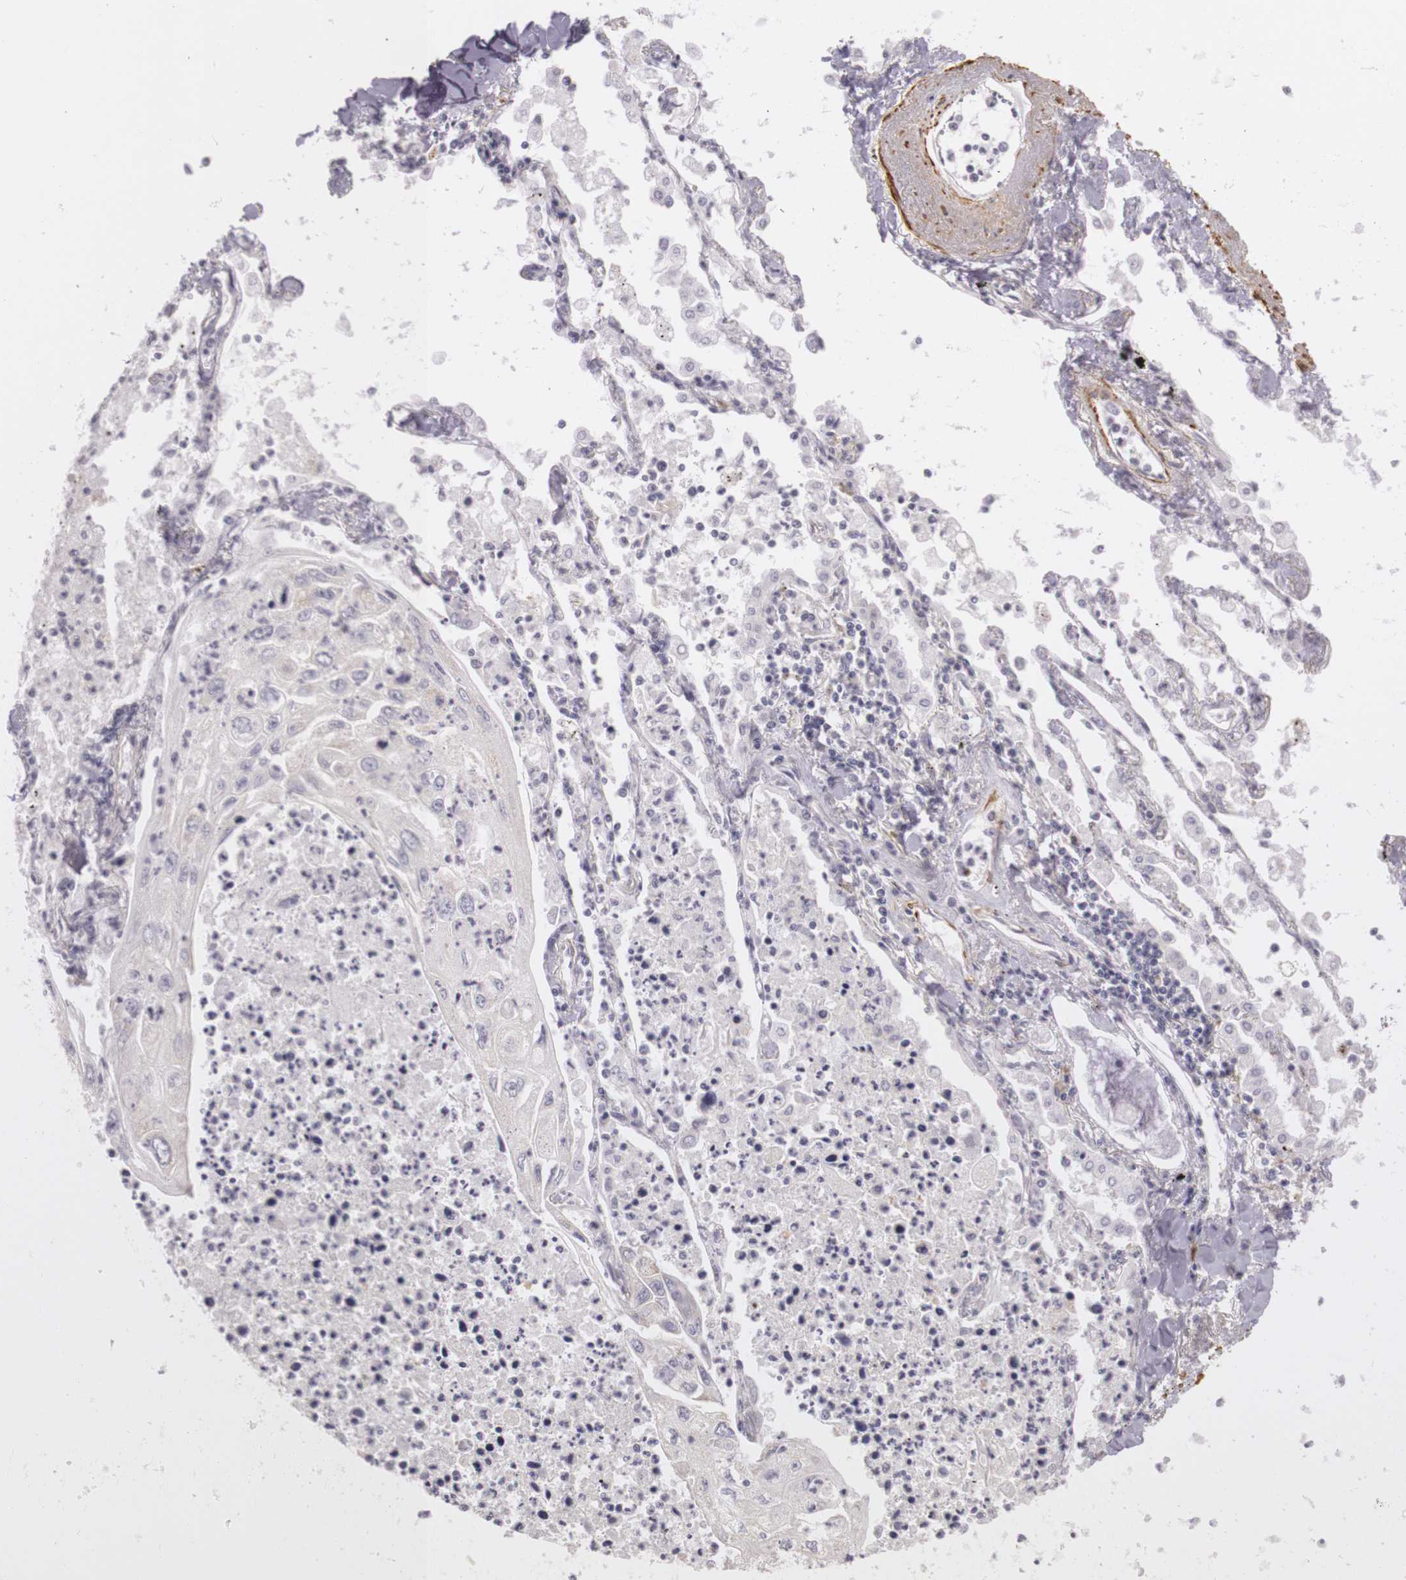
{"staining": {"intensity": "negative", "quantity": "none", "location": "none"}, "tissue": "lung cancer", "cell_type": "Tumor cells", "image_type": "cancer", "snomed": [{"axis": "morphology", "description": "Squamous cell carcinoma, NOS"}, {"axis": "topography", "description": "Lung"}], "caption": "Lung squamous cell carcinoma was stained to show a protein in brown. There is no significant positivity in tumor cells. (DAB immunohistochemistry with hematoxylin counter stain).", "gene": "CNTN2", "patient": {"sex": "male", "age": 75}}